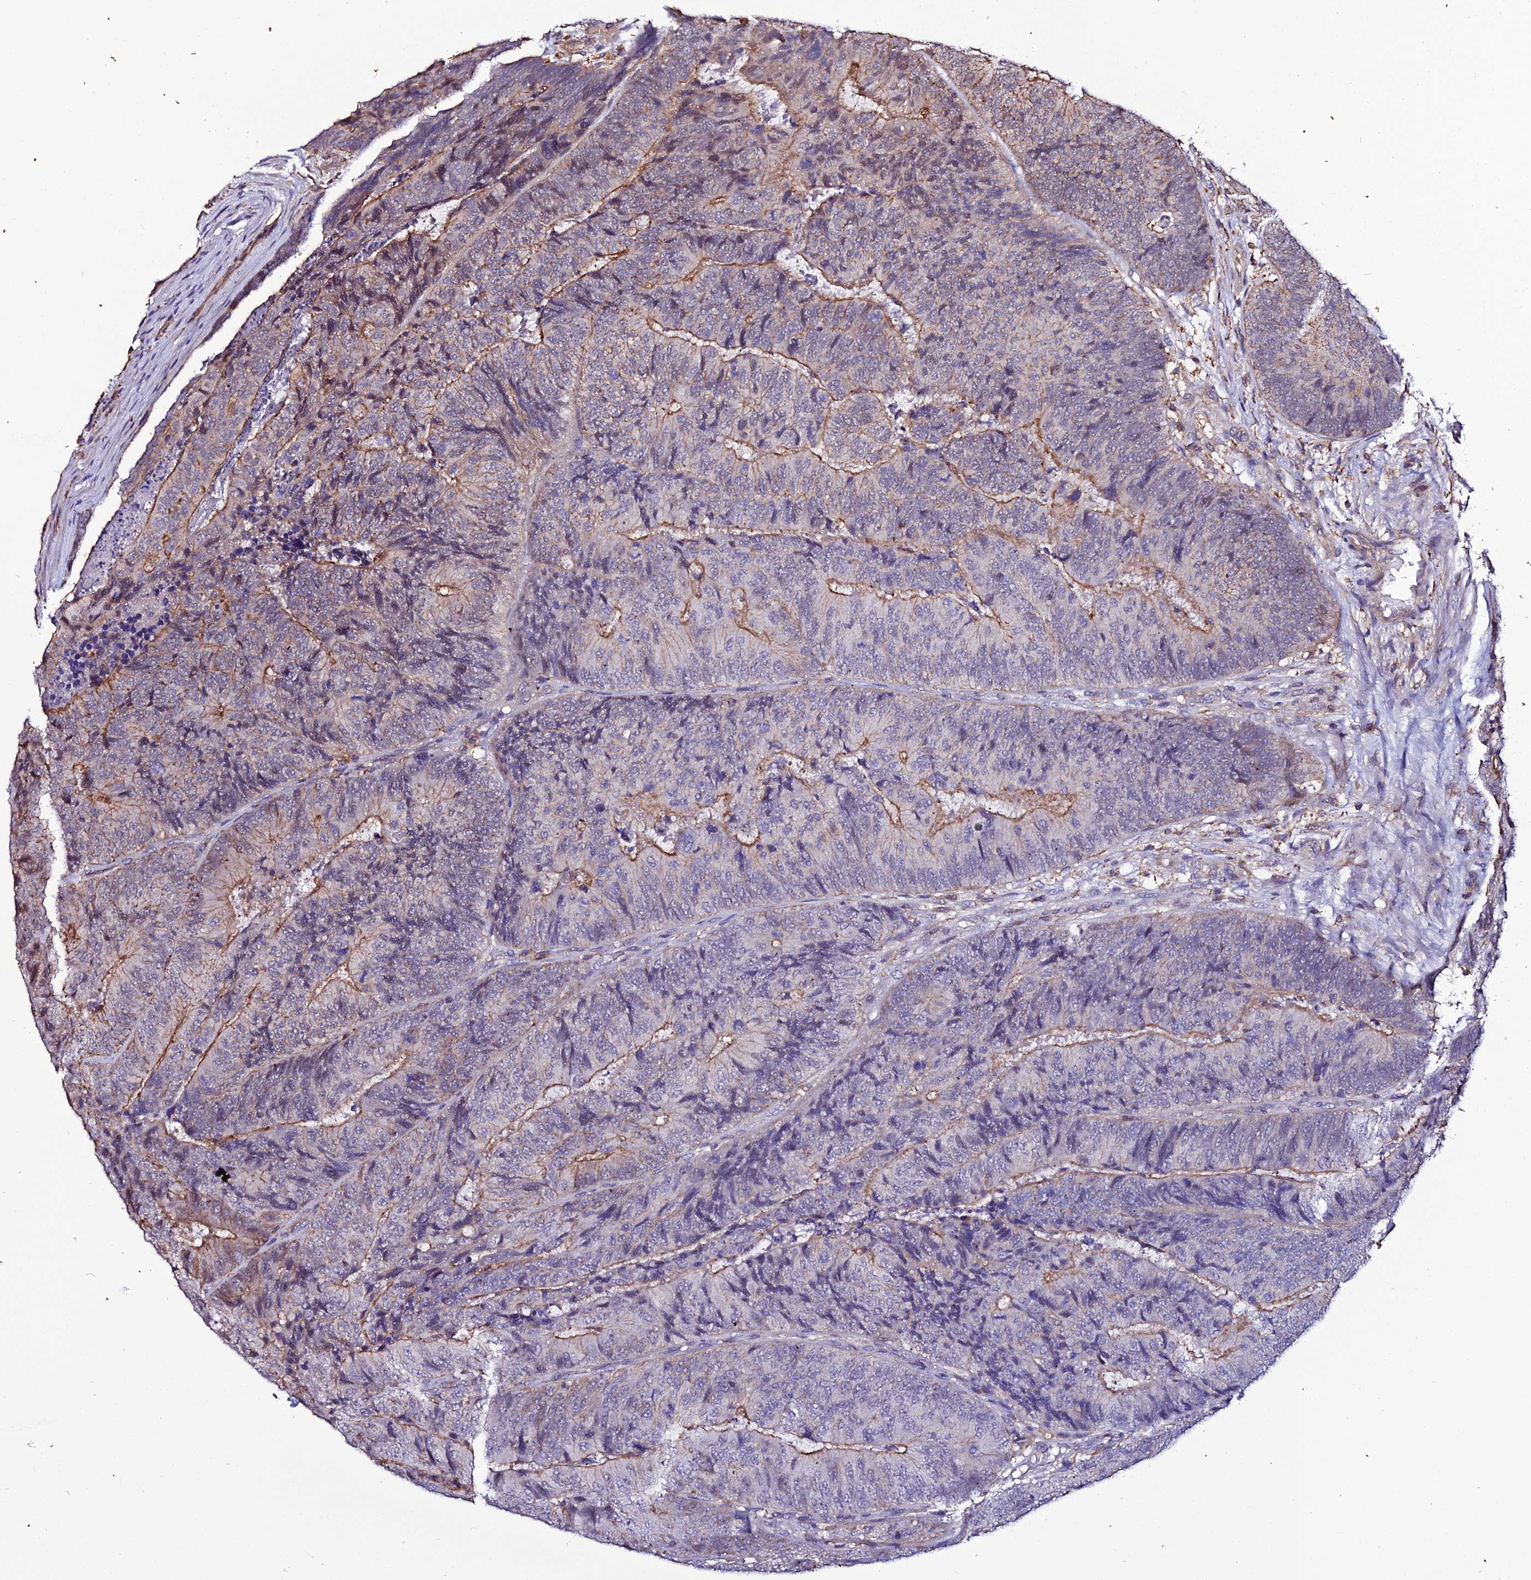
{"staining": {"intensity": "moderate", "quantity": "<25%", "location": "cytoplasmic/membranous"}, "tissue": "colorectal cancer", "cell_type": "Tumor cells", "image_type": "cancer", "snomed": [{"axis": "morphology", "description": "Adenocarcinoma, NOS"}, {"axis": "topography", "description": "Colon"}], "caption": "Moderate cytoplasmic/membranous staining is appreciated in about <25% of tumor cells in adenocarcinoma (colorectal). (Brightfield microscopy of DAB IHC at high magnification).", "gene": "USP17L15", "patient": {"sex": "female", "age": 67}}